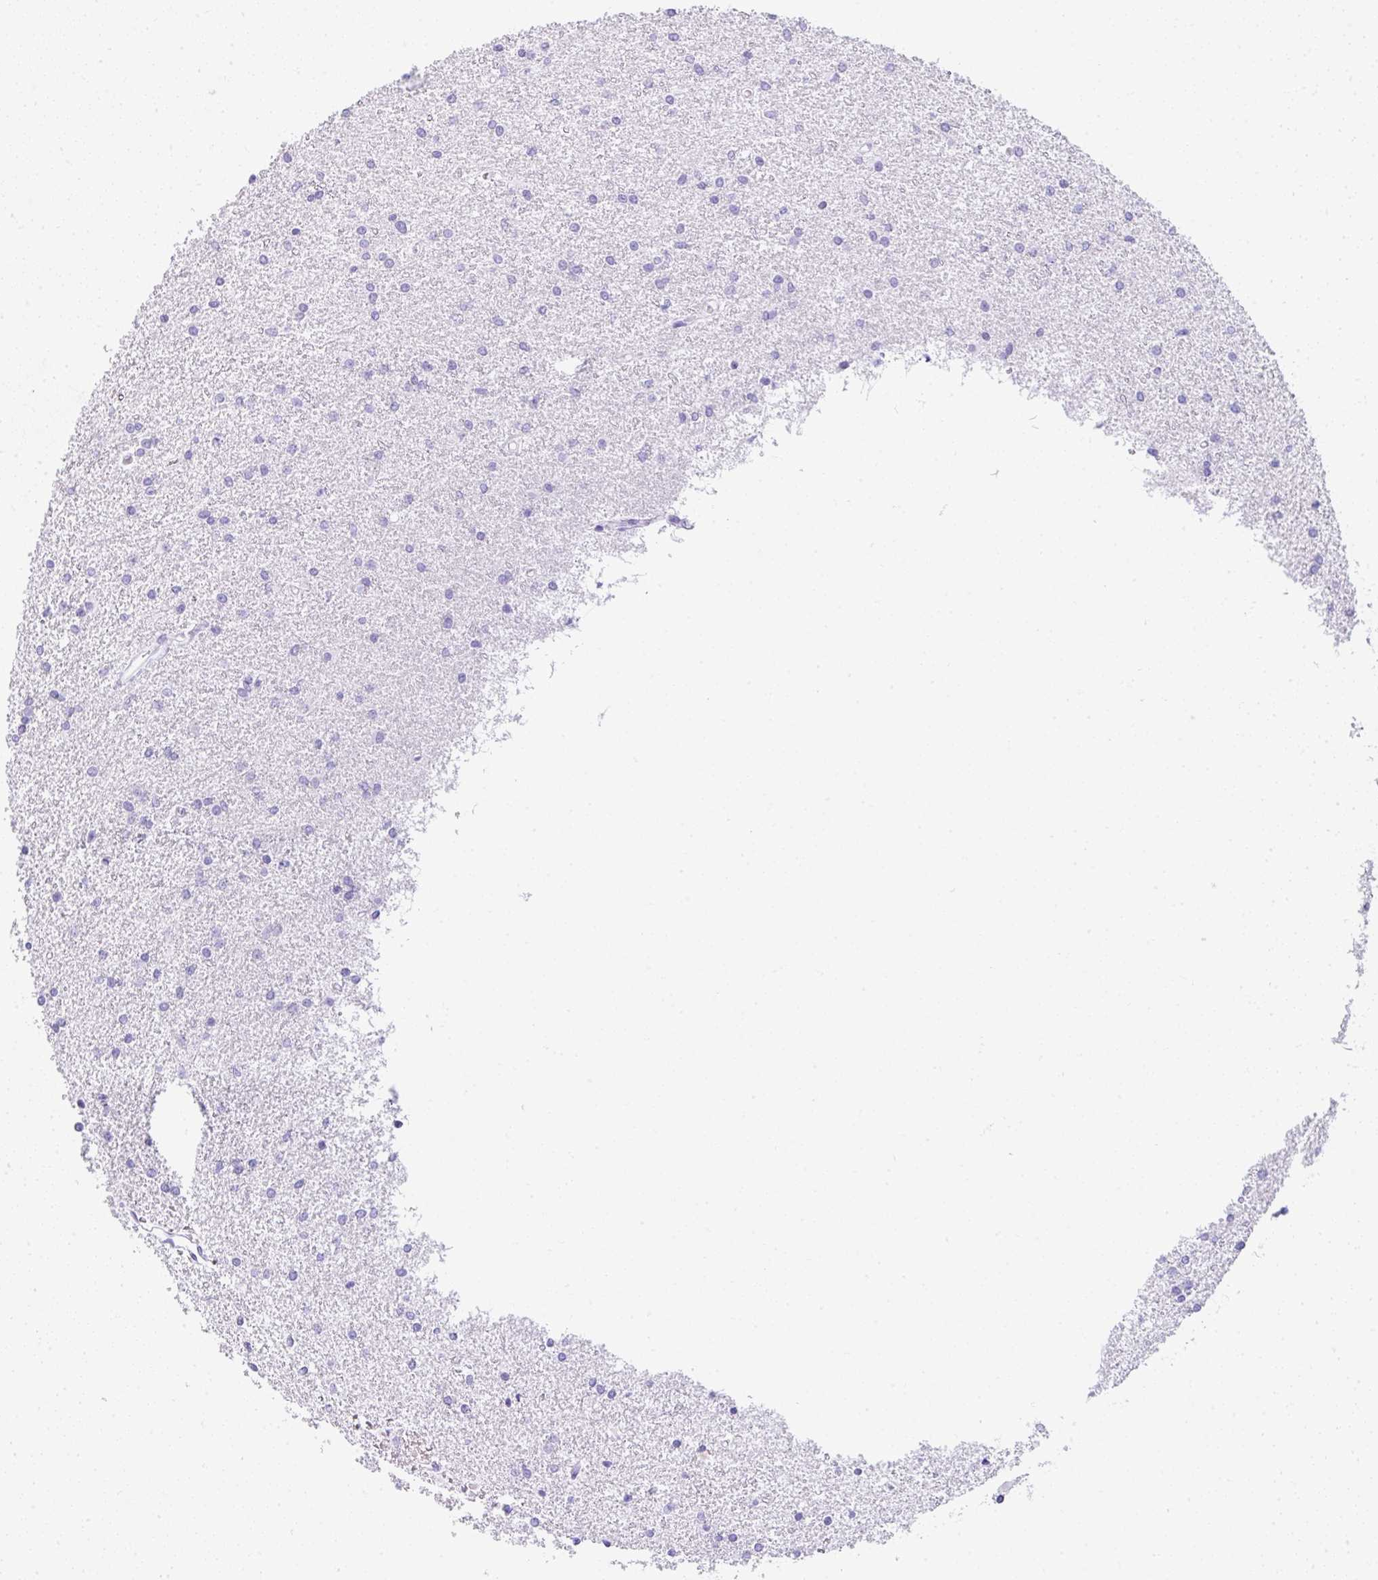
{"staining": {"intensity": "negative", "quantity": "none", "location": "none"}, "tissue": "glioma", "cell_type": "Tumor cells", "image_type": "cancer", "snomed": [{"axis": "morphology", "description": "Glioma, malignant, High grade"}, {"axis": "topography", "description": "Brain"}], "caption": "A high-resolution photomicrograph shows immunohistochemistry staining of high-grade glioma (malignant), which exhibits no significant expression in tumor cells.", "gene": "DTX4", "patient": {"sex": "female", "age": 50}}